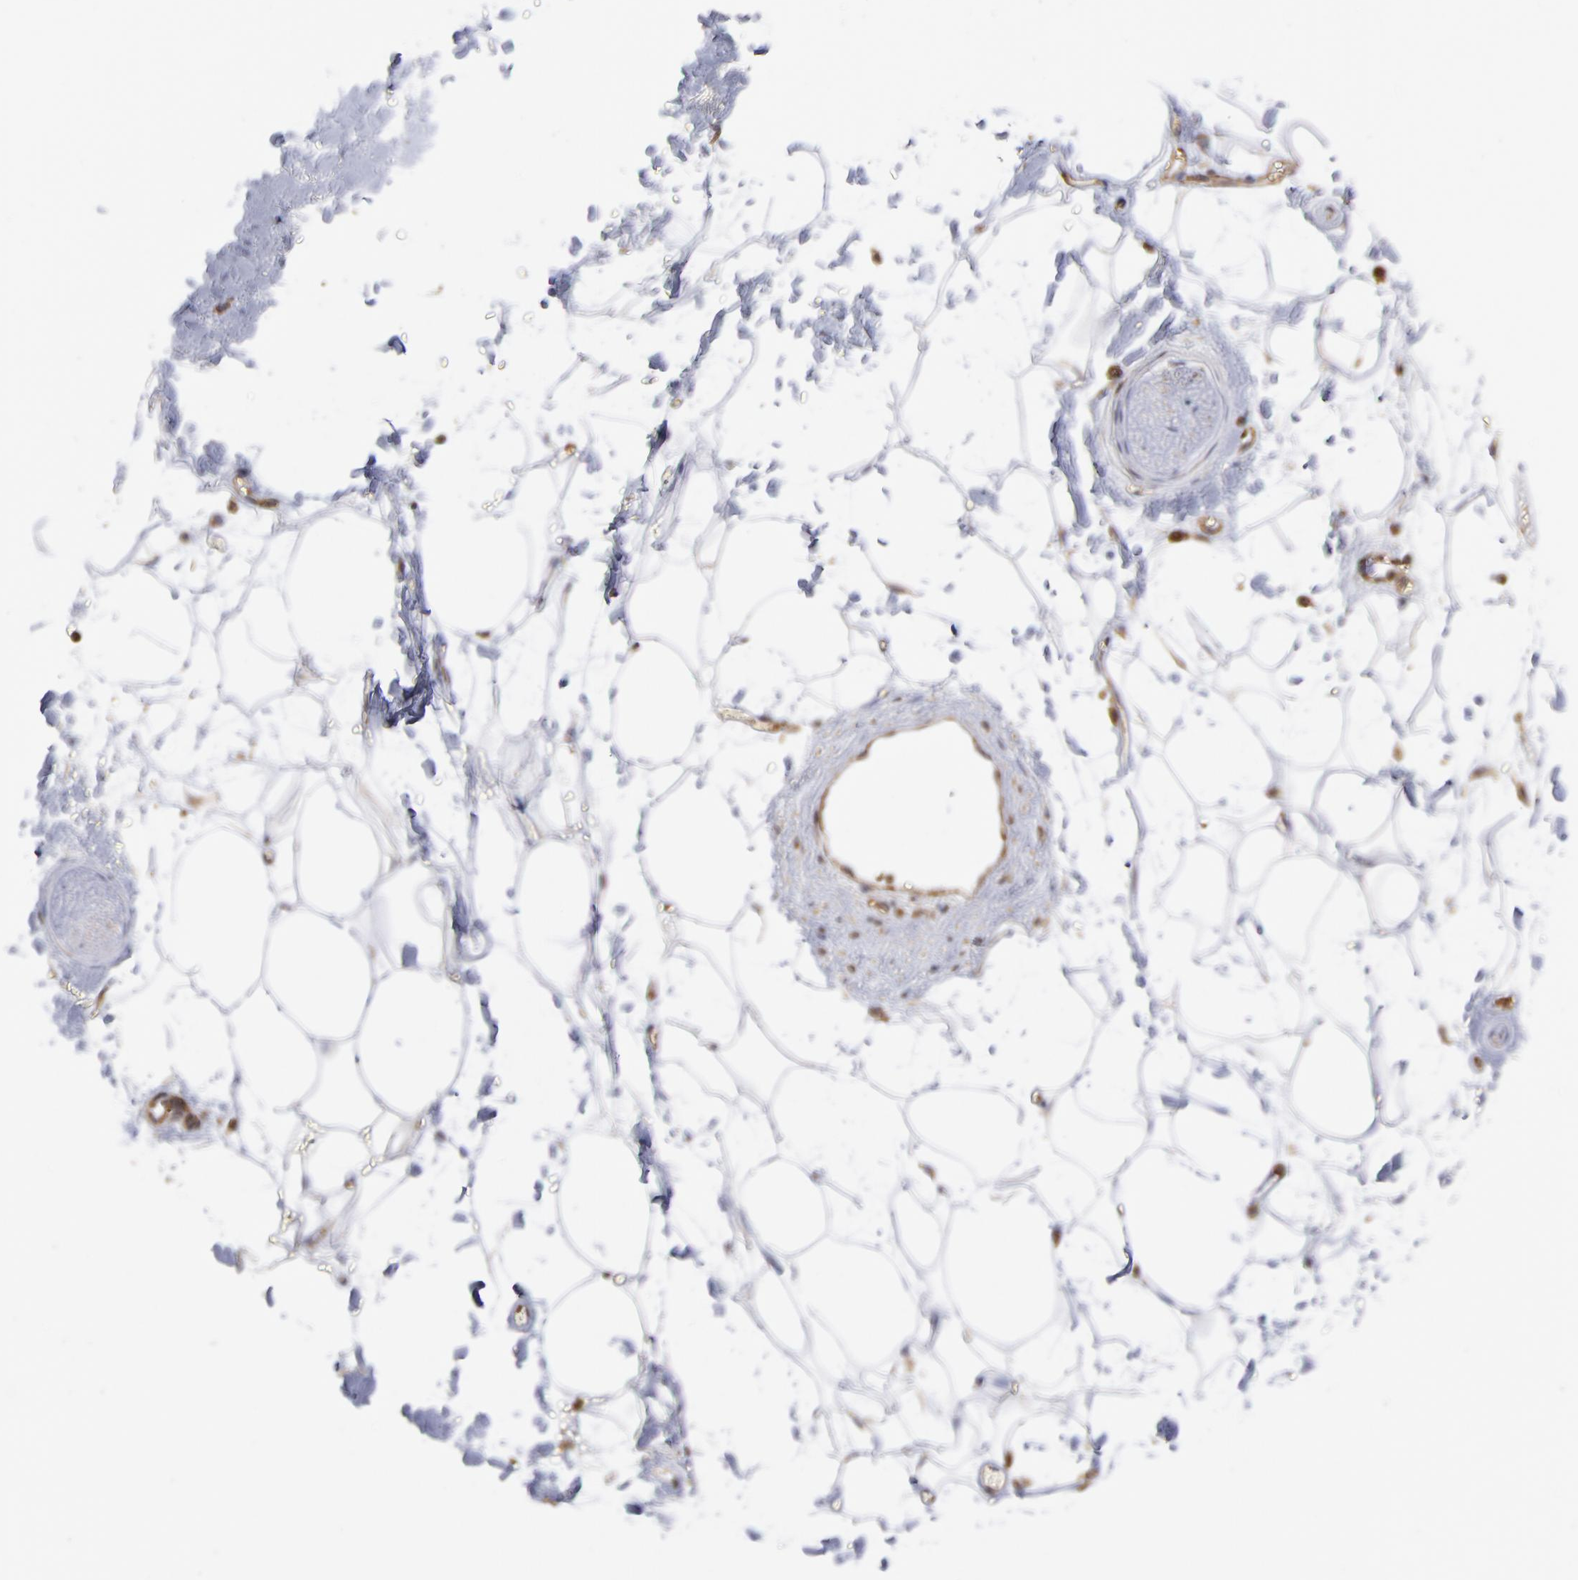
{"staining": {"intensity": "negative", "quantity": "none", "location": "none"}, "tissue": "adipose tissue", "cell_type": "Adipocytes", "image_type": "normal", "snomed": [{"axis": "morphology", "description": "Normal tissue, NOS"}, {"axis": "topography", "description": "Soft tissue"}], "caption": "Immunohistochemistry (IHC) histopathology image of unremarkable adipose tissue: human adipose tissue stained with DAB (3,3'-diaminobenzidine) reveals no significant protein staining in adipocytes.", "gene": "MAPRE1", "patient": {"sex": "male", "age": 72}}